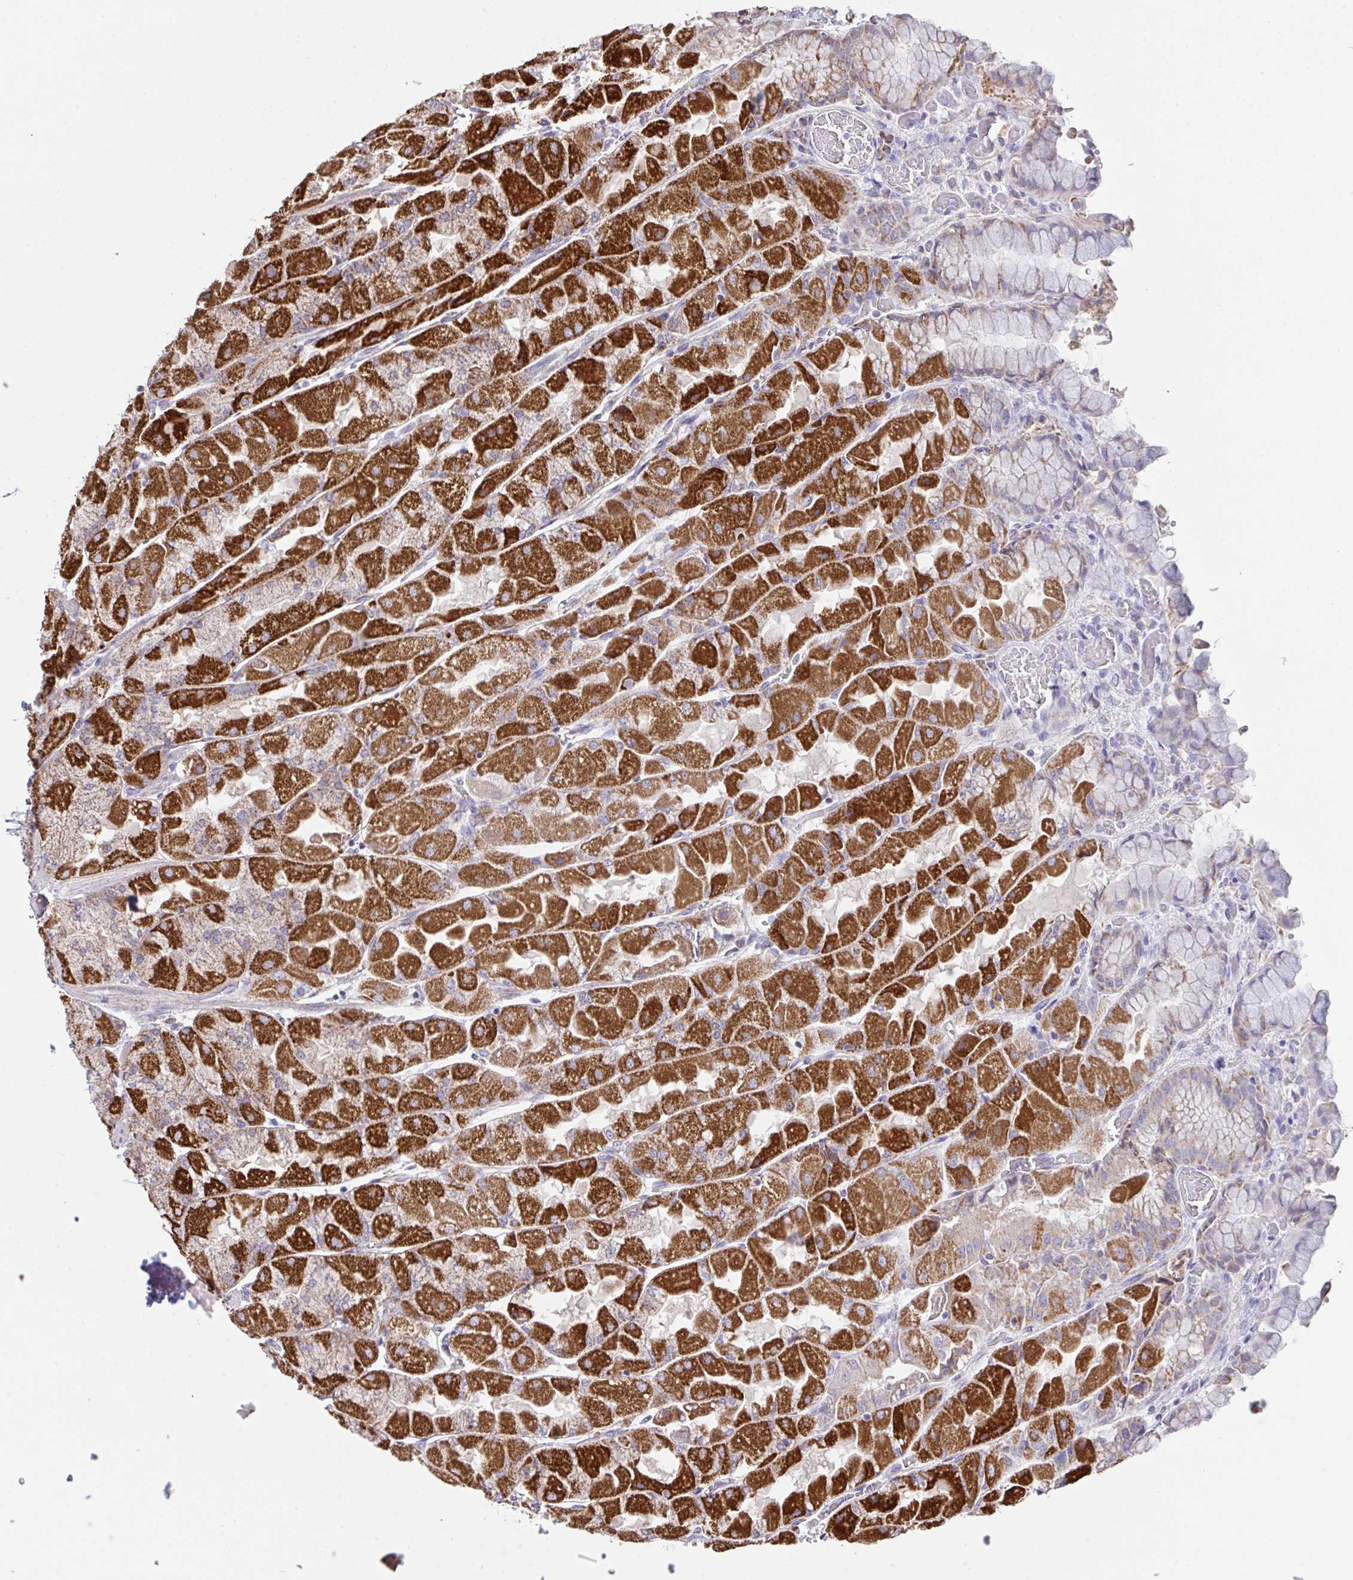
{"staining": {"intensity": "strong", "quantity": "25%-75%", "location": "cytoplasmic/membranous"}, "tissue": "stomach", "cell_type": "Glandular cells", "image_type": "normal", "snomed": [{"axis": "morphology", "description": "Normal tissue, NOS"}, {"axis": "topography", "description": "Stomach"}], "caption": "Strong cytoplasmic/membranous protein positivity is seen in approximately 25%-75% of glandular cells in stomach. The staining is performed using DAB brown chromogen to label protein expression. The nuclei are counter-stained blue using hematoxylin.", "gene": "DOK7", "patient": {"sex": "female", "age": 61}}